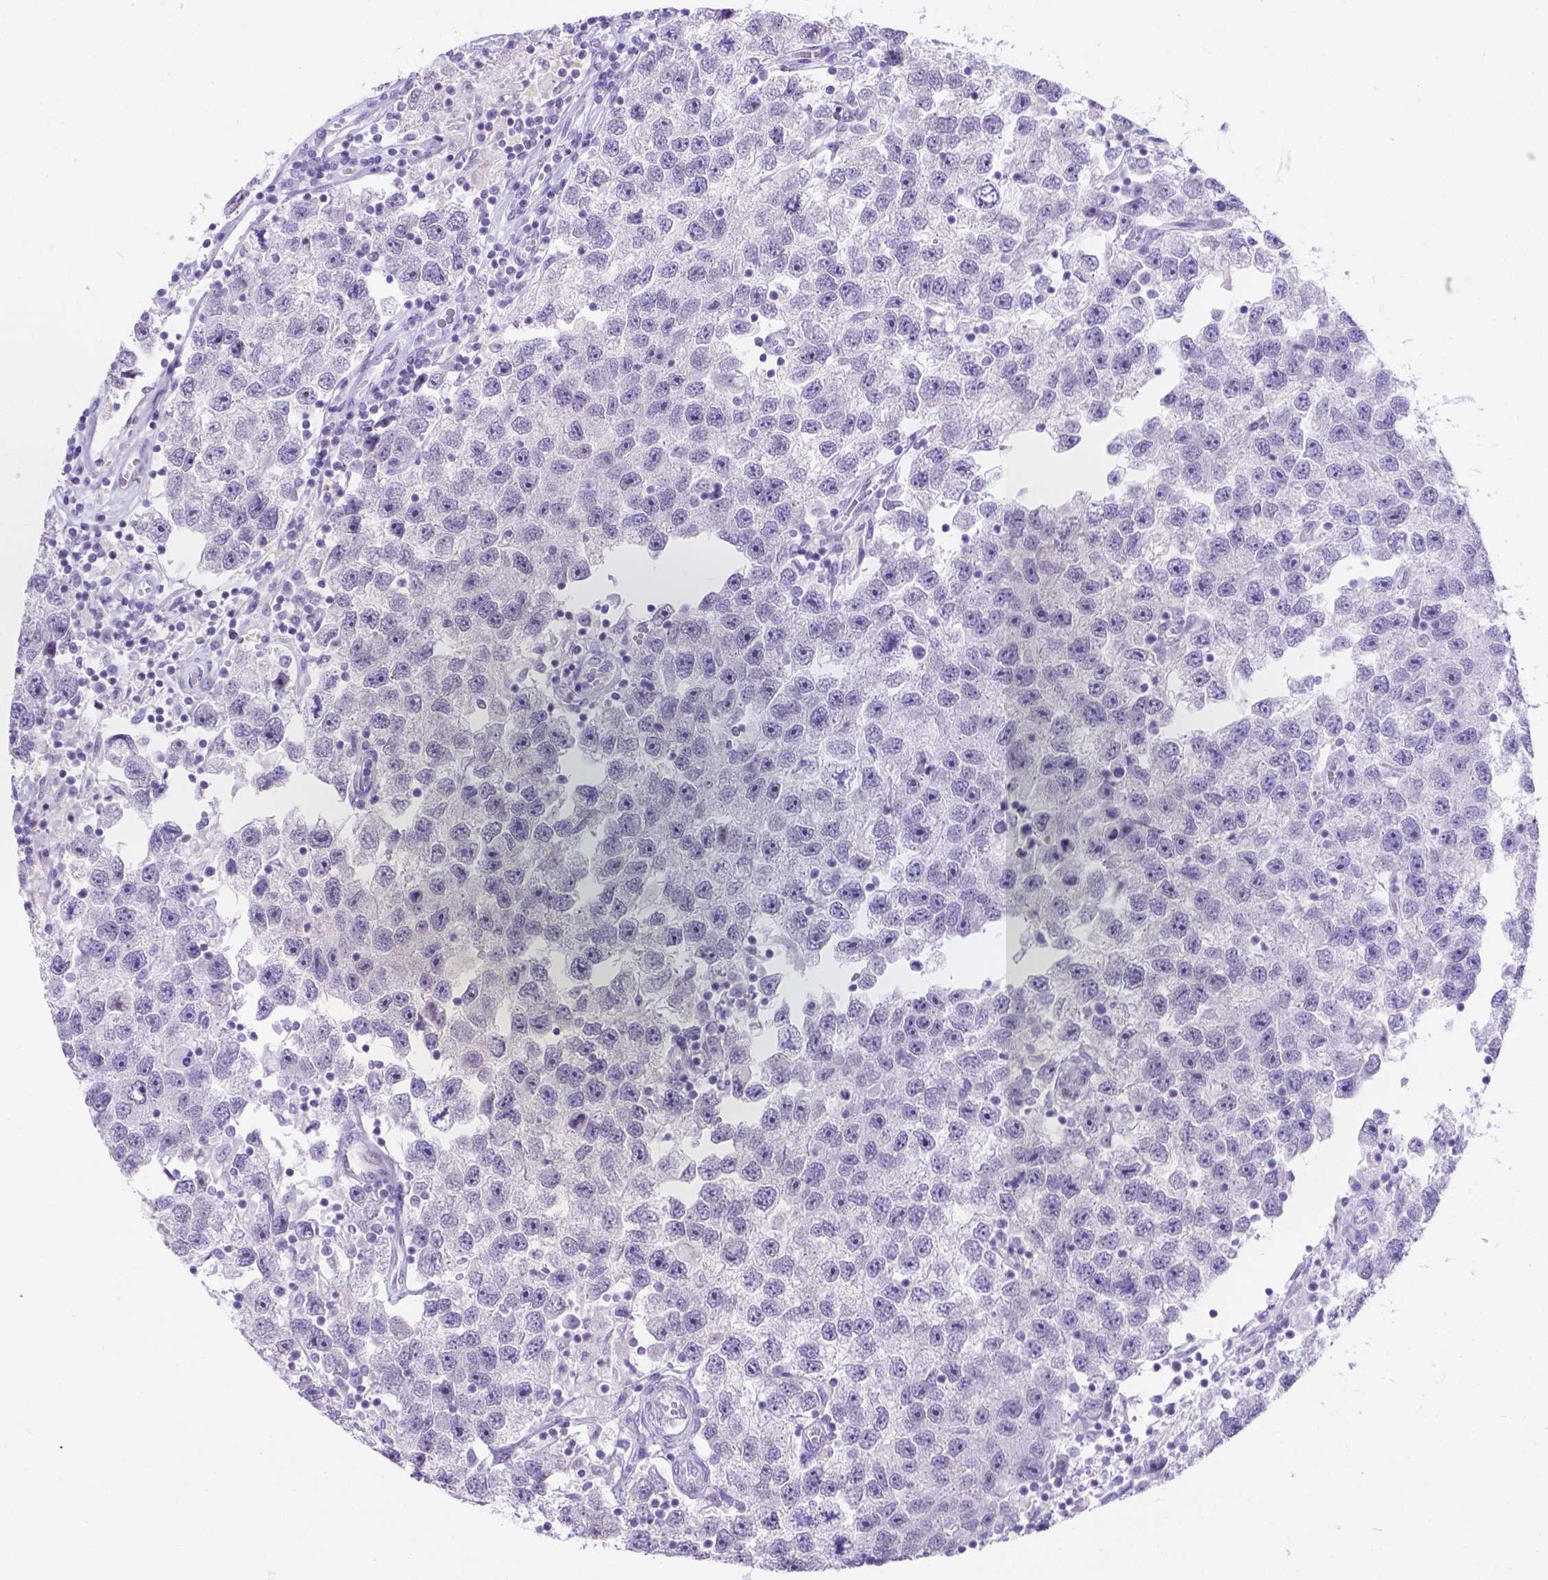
{"staining": {"intensity": "moderate", "quantity": "<25%", "location": "cytoplasmic/membranous"}, "tissue": "testis cancer", "cell_type": "Tumor cells", "image_type": "cancer", "snomed": [{"axis": "morphology", "description": "Seminoma, NOS"}, {"axis": "topography", "description": "Testis"}], "caption": "Seminoma (testis) stained with immunohistochemistry shows moderate cytoplasmic/membranous staining in approximately <25% of tumor cells. The staining was performed using DAB, with brown indicating positive protein expression. Nuclei are stained blue with hematoxylin.", "gene": "DMWD", "patient": {"sex": "male", "age": 26}}